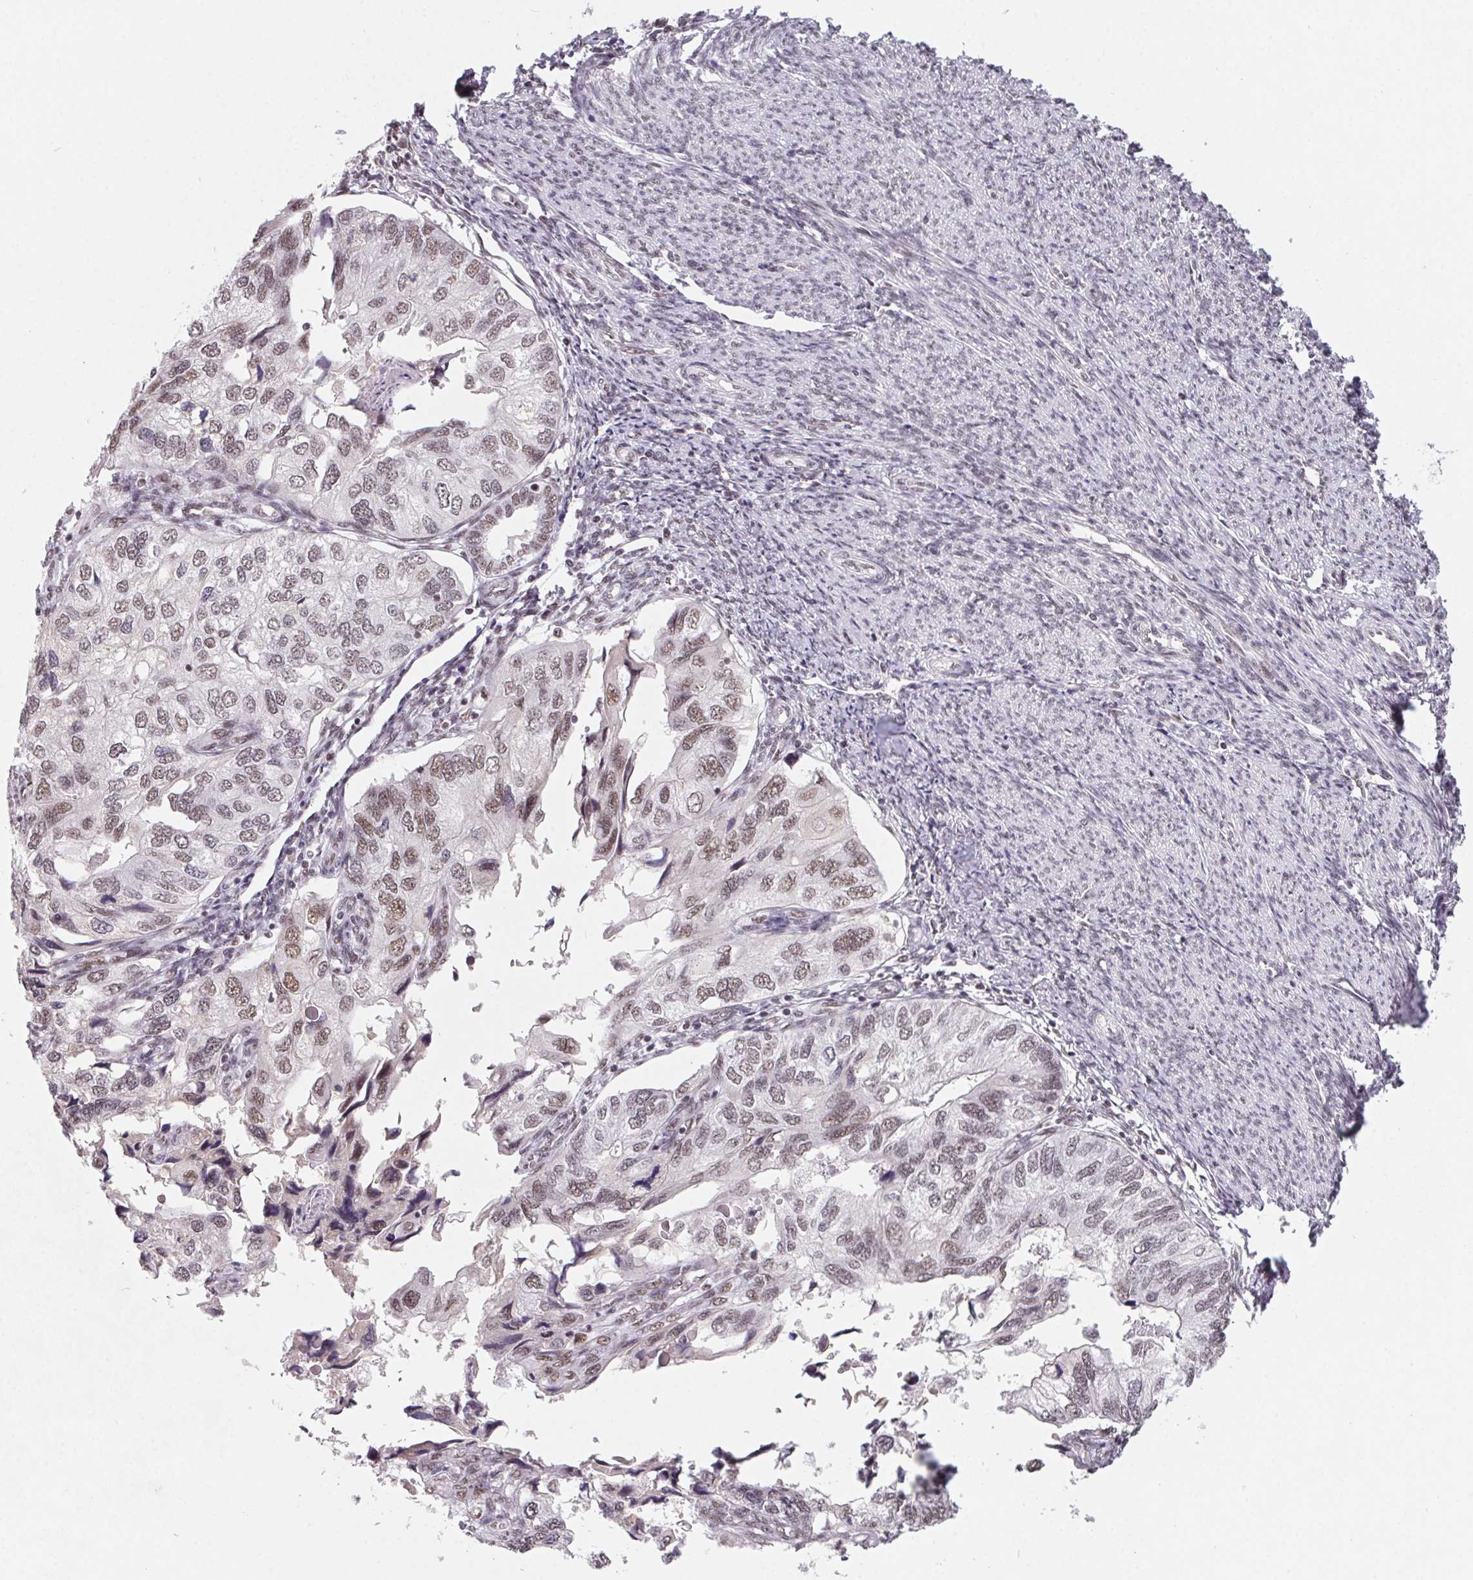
{"staining": {"intensity": "weak", "quantity": "25%-75%", "location": "nuclear"}, "tissue": "endometrial cancer", "cell_type": "Tumor cells", "image_type": "cancer", "snomed": [{"axis": "morphology", "description": "Carcinoma, NOS"}, {"axis": "topography", "description": "Uterus"}], "caption": "The photomicrograph reveals a brown stain indicating the presence of a protein in the nuclear of tumor cells in carcinoma (endometrial).", "gene": "TCERG1", "patient": {"sex": "female", "age": 76}}